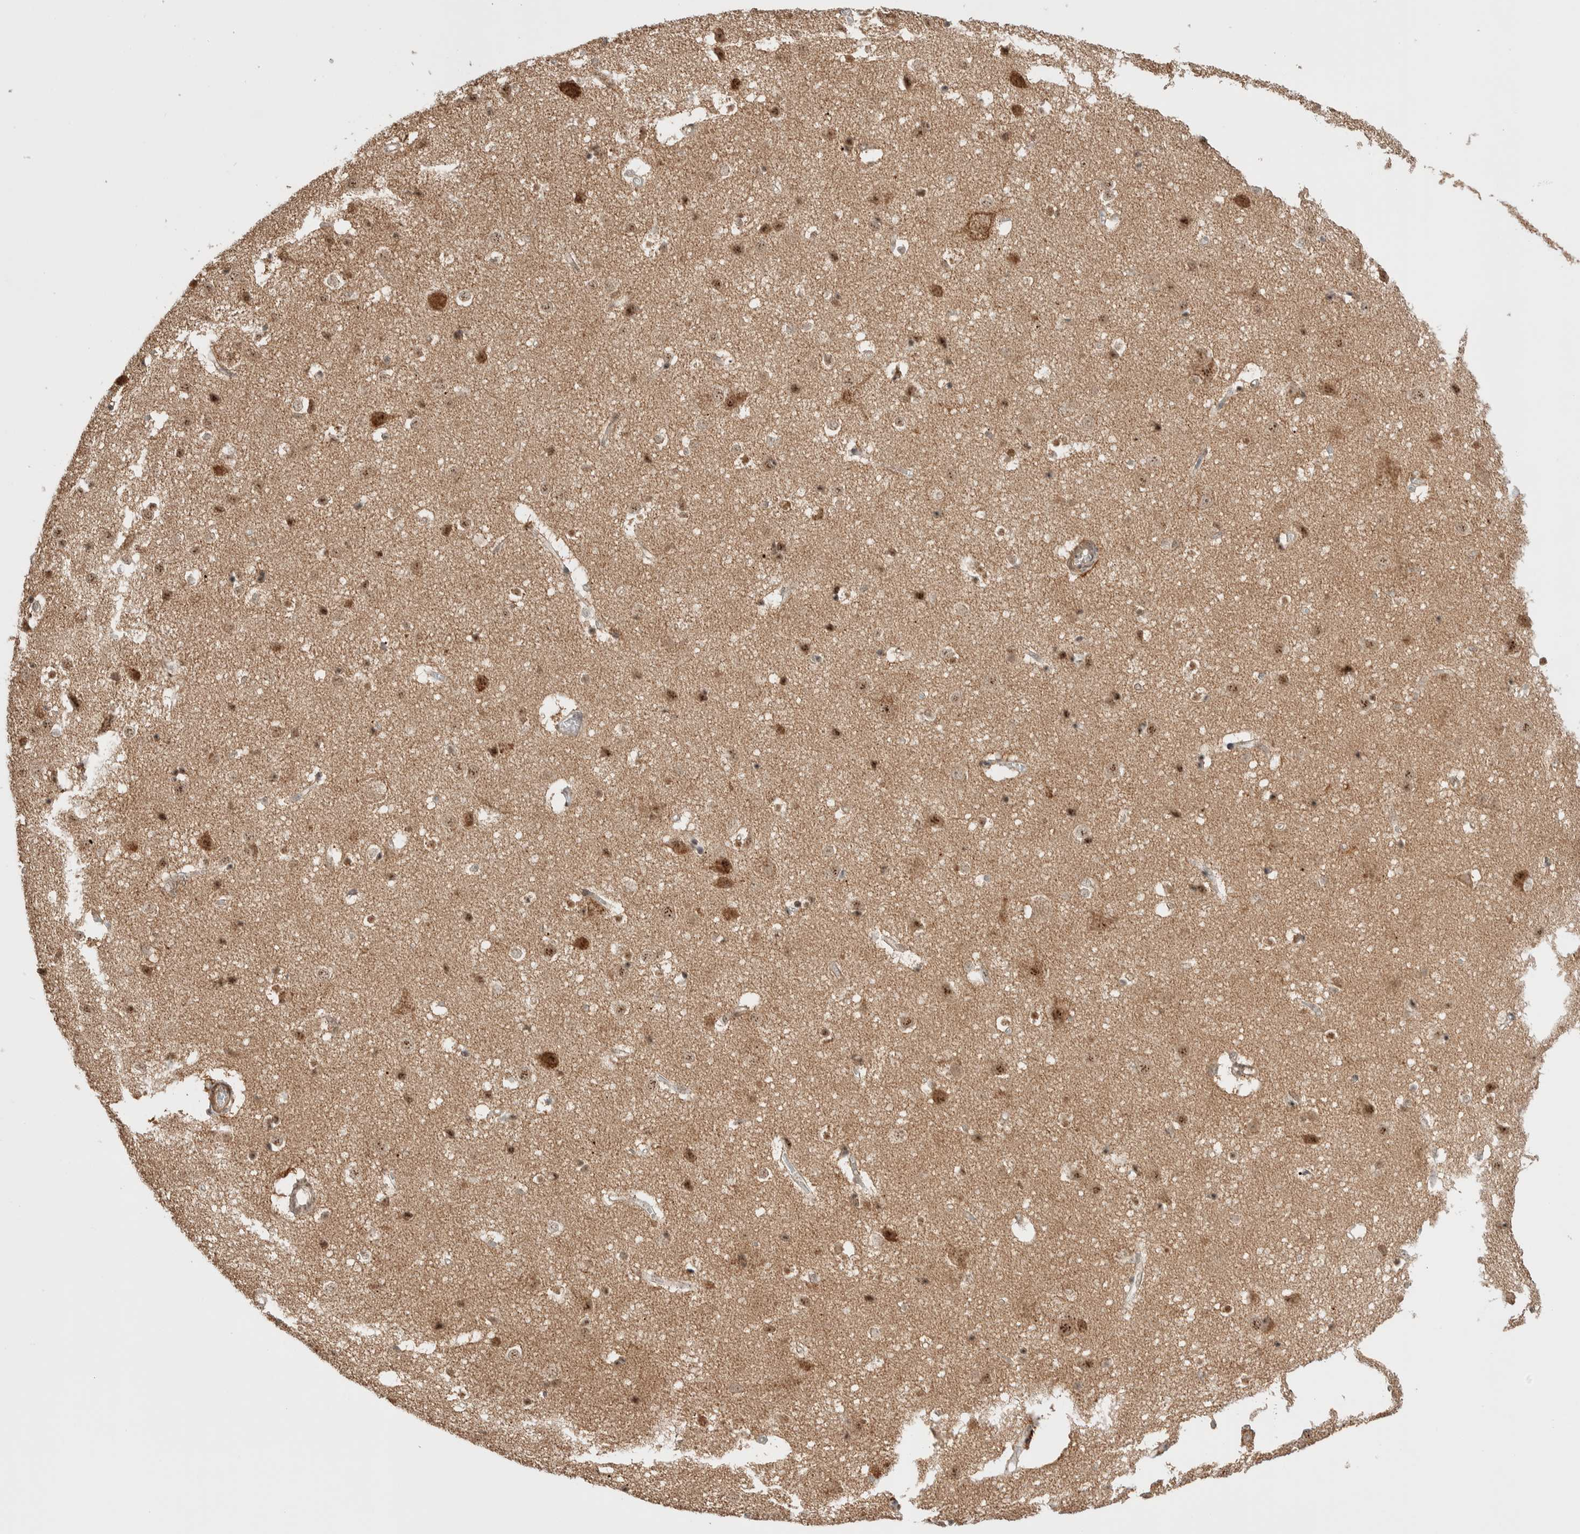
{"staining": {"intensity": "moderate", "quantity": "25%-75%", "location": "cytoplasmic/membranous"}, "tissue": "cerebral cortex", "cell_type": "Endothelial cells", "image_type": "normal", "snomed": [{"axis": "morphology", "description": "Normal tissue, NOS"}, {"axis": "topography", "description": "Cerebral cortex"}], "caption": "Unremarkable cerebral cortex displays moderate cytoplasmic/membranous positivity in approximately 25%-75% of endothelial cells, visualized by immunohistochemistry.", "gene": "ZNF695", "patient": {"sex": "male", "age": 54}}